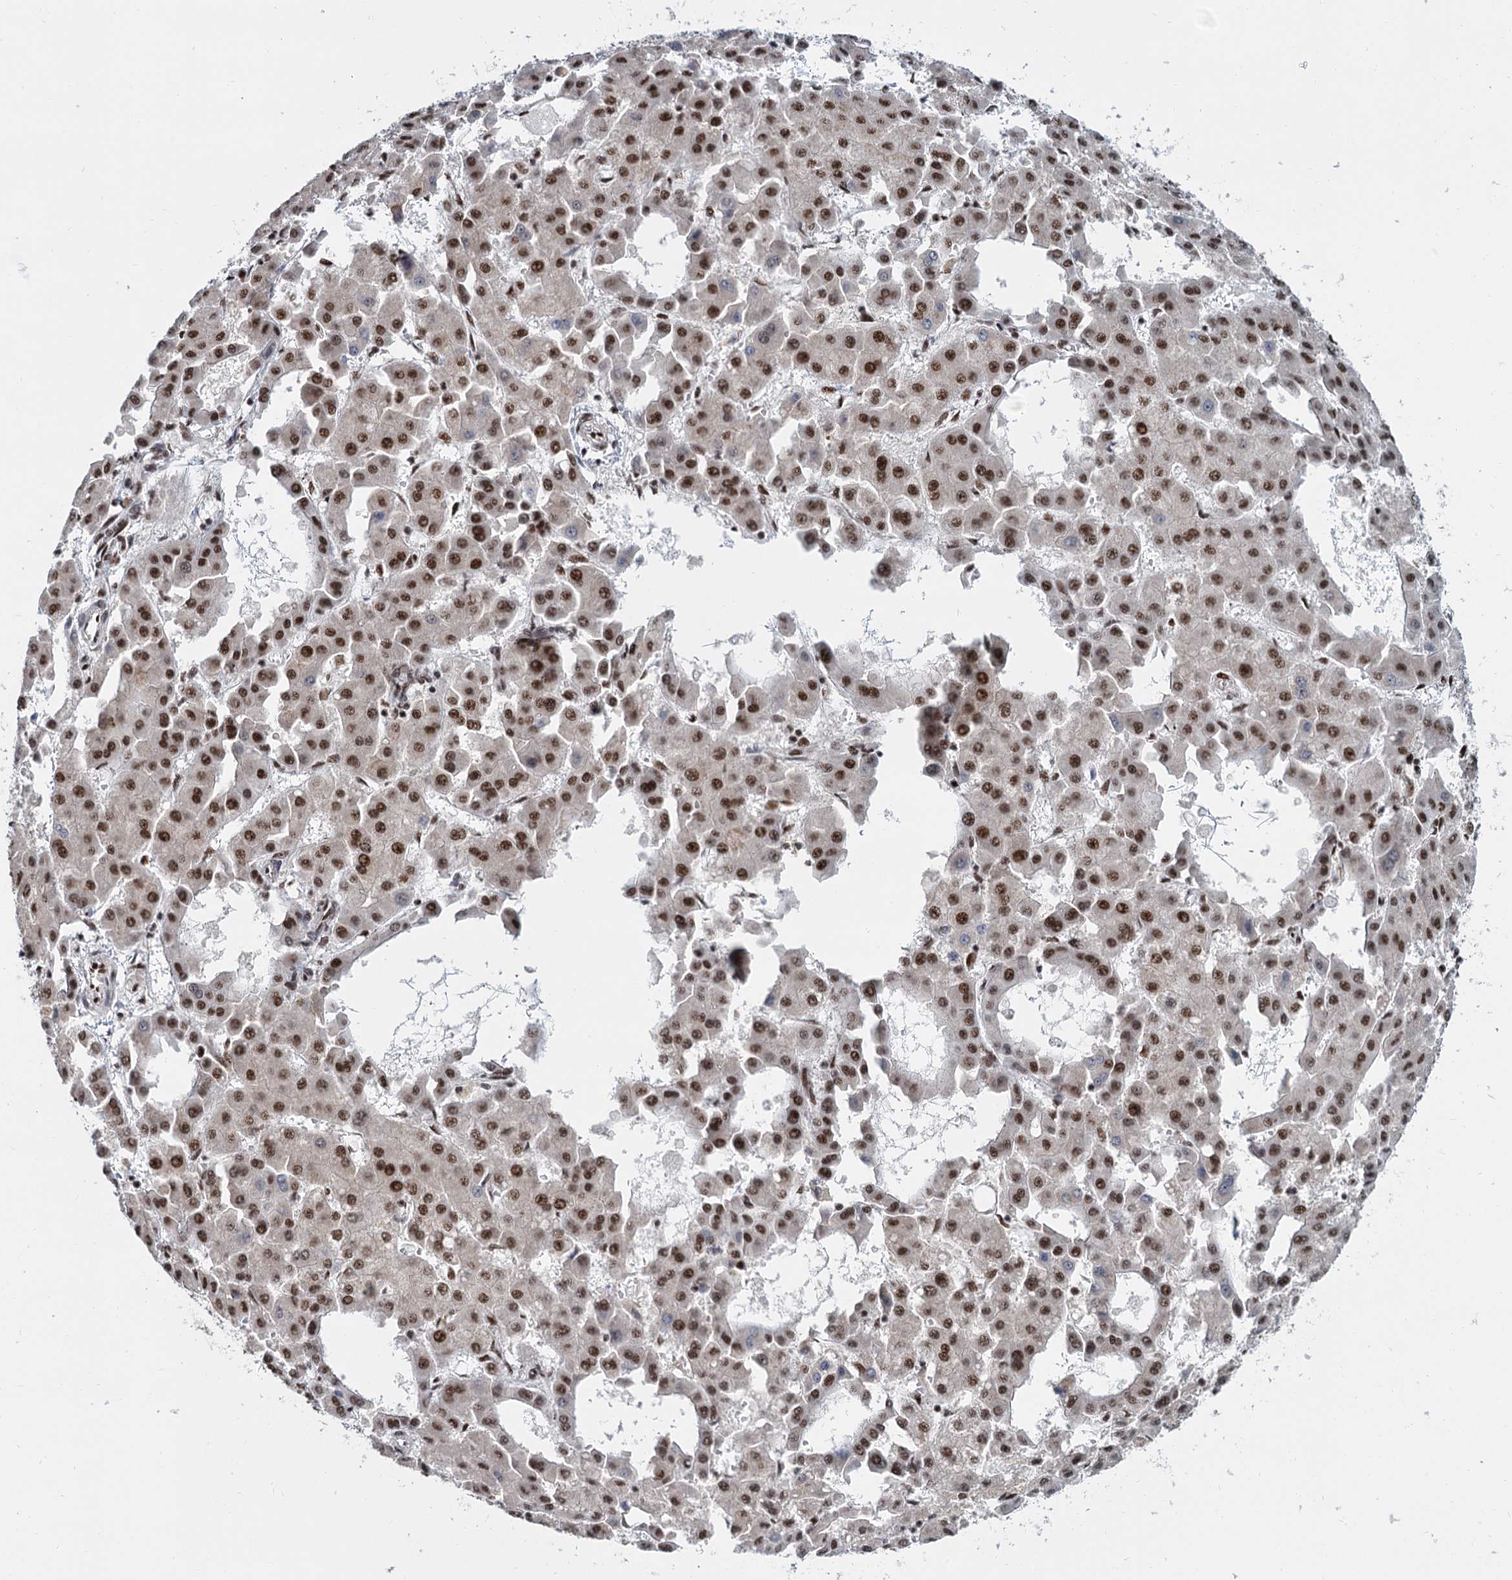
{"staining": {"intensity": "moderate", "quantity": ">75%", "location": "nuclear"}, "tissue": "liver cancer", "cell_type": "Tumor cells", "image_type": "cancer", "snomed": [{"axis": "morphology", "description": "Carcinoma, Hepatocellular, NOS"}, {"axis": "topography", "description": "Liver"}], "caption": "A brown stain shows moderate nuclear staining of a protein in liver hepatocellular carcinoma tumor cells.", "gene": "WBP4", "patient": {"sex": "male", "age": 47}}